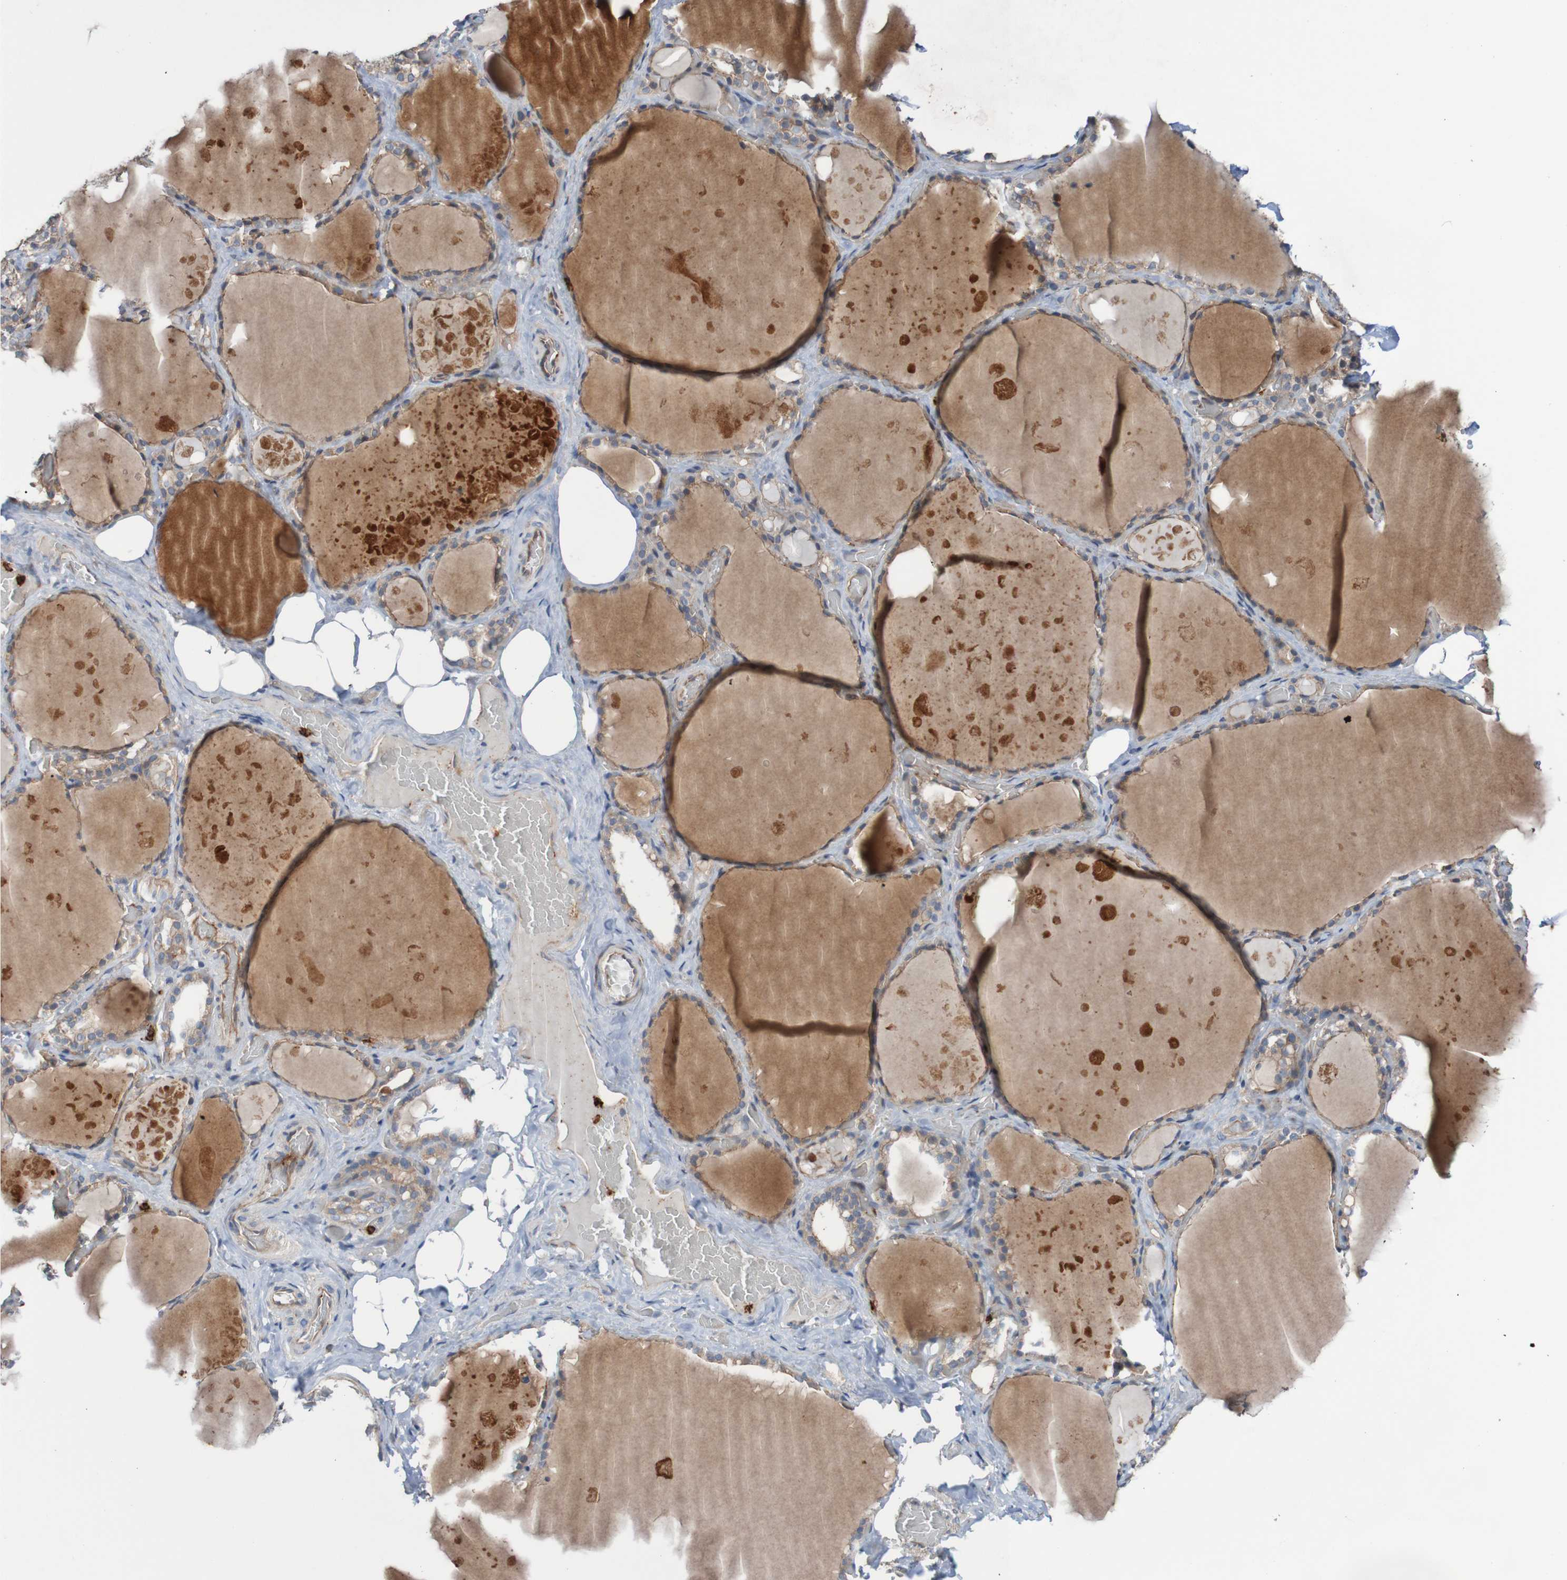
{"staining": {"intensity": "moderate", "quantity": ">75%", "location": "cytoplasmic/membranous"}, "tissue": "thyroid gland", "cell_type": "Glandular cells", "image_type": "normal", "snomed": [{"axis": "morphology", "description": "Normal tissue, NOS"}, {"axis": "topography", "description": "Thyroid gland"}], "caption": "Immunohistochemistry (IHC) staining of benign thyroid gland, which exhibits medium levels of moderate cytoplasmic/membranous staining in about >75% of glandular cells indicating moderate cytoplasmic/membranous protein positivity. The staining was performed using DAB (3,3'-diaminobenzidine) (brown) for protein detection and nuclei were counterstained in hematoxylin (blue).", "gene": "ST8SIA6", "patient": {"sex": "male", "age": 61}}